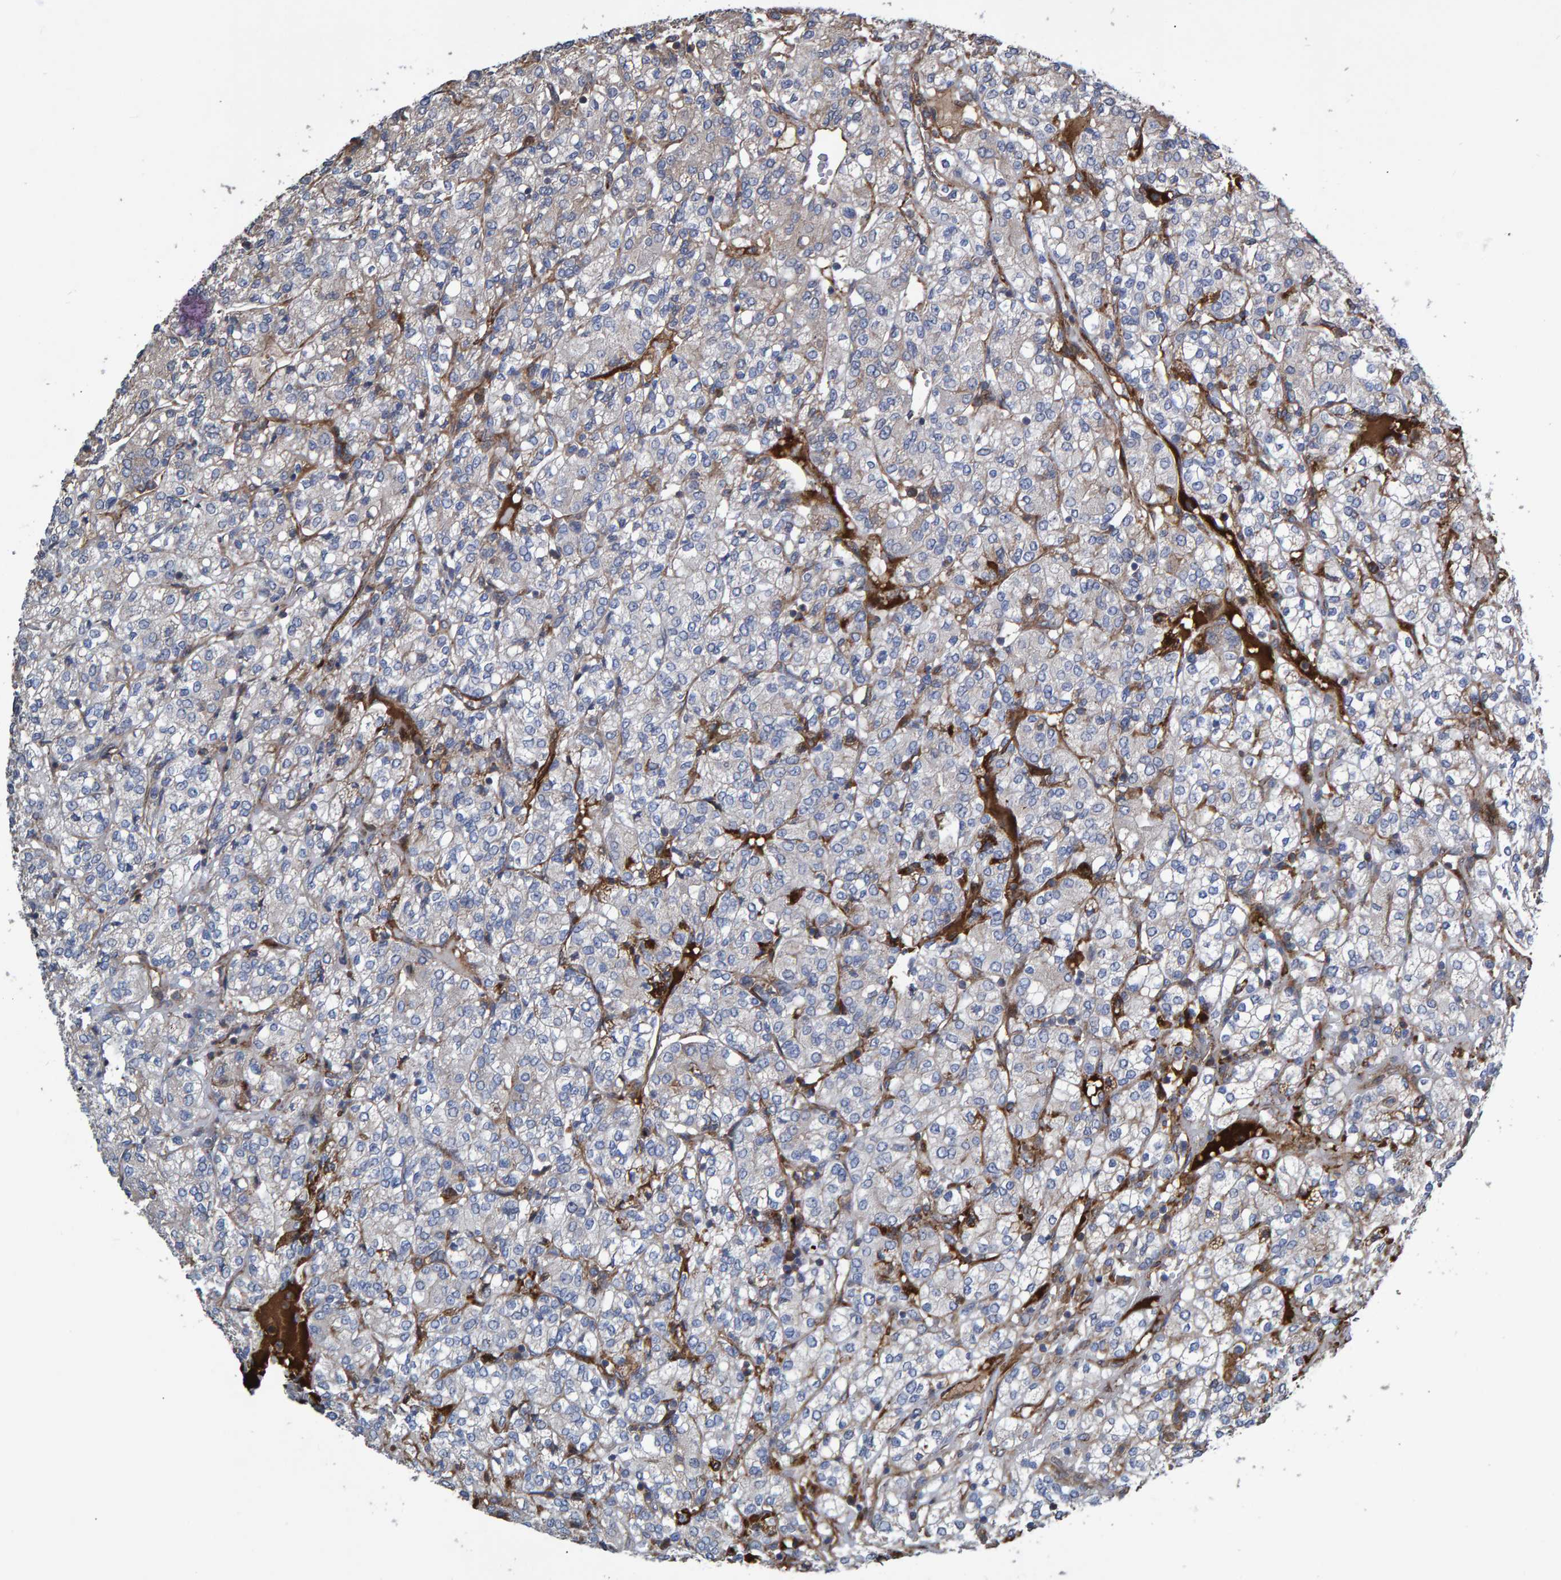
{"staining": {"intensity": "weak", "quantity": "<25%", "location": "cytoplasmic/membranous"}, "tissue": "renal cancer", "cell_type": "Tumor cells", "image_type": "cancer", "snomed": [{"axis": "morphology", "description": "Adenocarcinoma, NOS"}, {"axis": "topography", "description": "Kidney"}], "caption": "Renal adenocarcinoma stained for a protein using IHC displays no positivity tumor cells.", "gene": "SLIT2", "patient": {"sex": "male", "age": 77}}